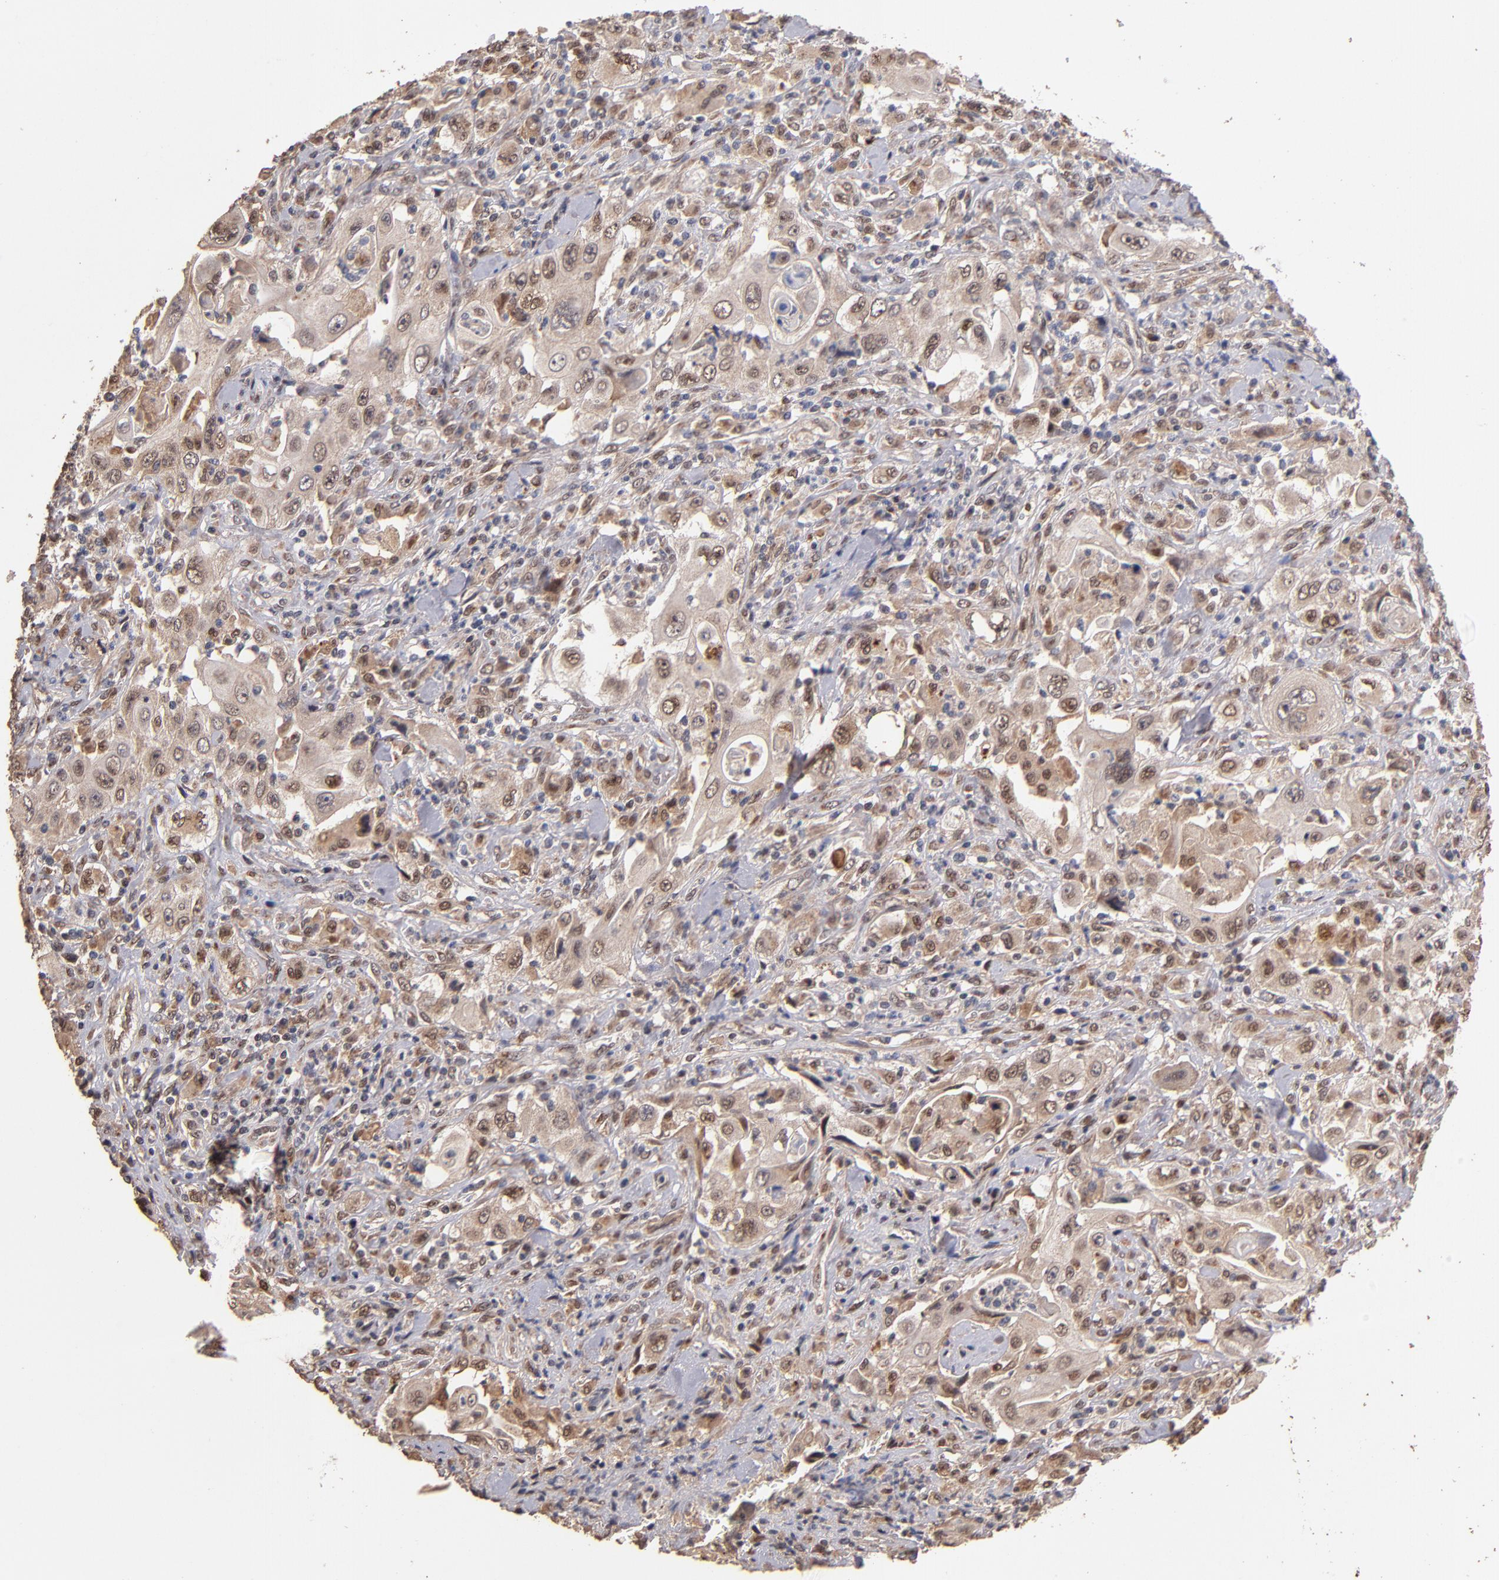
{"staining": {"intensity": "weak", "quantity": "25%-75%", "location": "cytoplasmic/membranous,nuclear"}, "tissue": "pancreatic cancer", "cell_type": "Tumor cells", "image_type": "cancer", "snomed": [{"axis": "morphology", "description": "Adenocarcinoma, NOS"}, {"axis": "topography", "description": "Pancreas"}], "caption": "This histopathology image shows pancreatic adenocarcinoma stained with IHC to label a protein in brown. The cytoplasmic/membranous and nuclear of tumor cells show weak positivity for the protein. Nuclei are counter-stained blue.", "gene": "EAPP", "patient": {"sex": "male", "age": 70}}